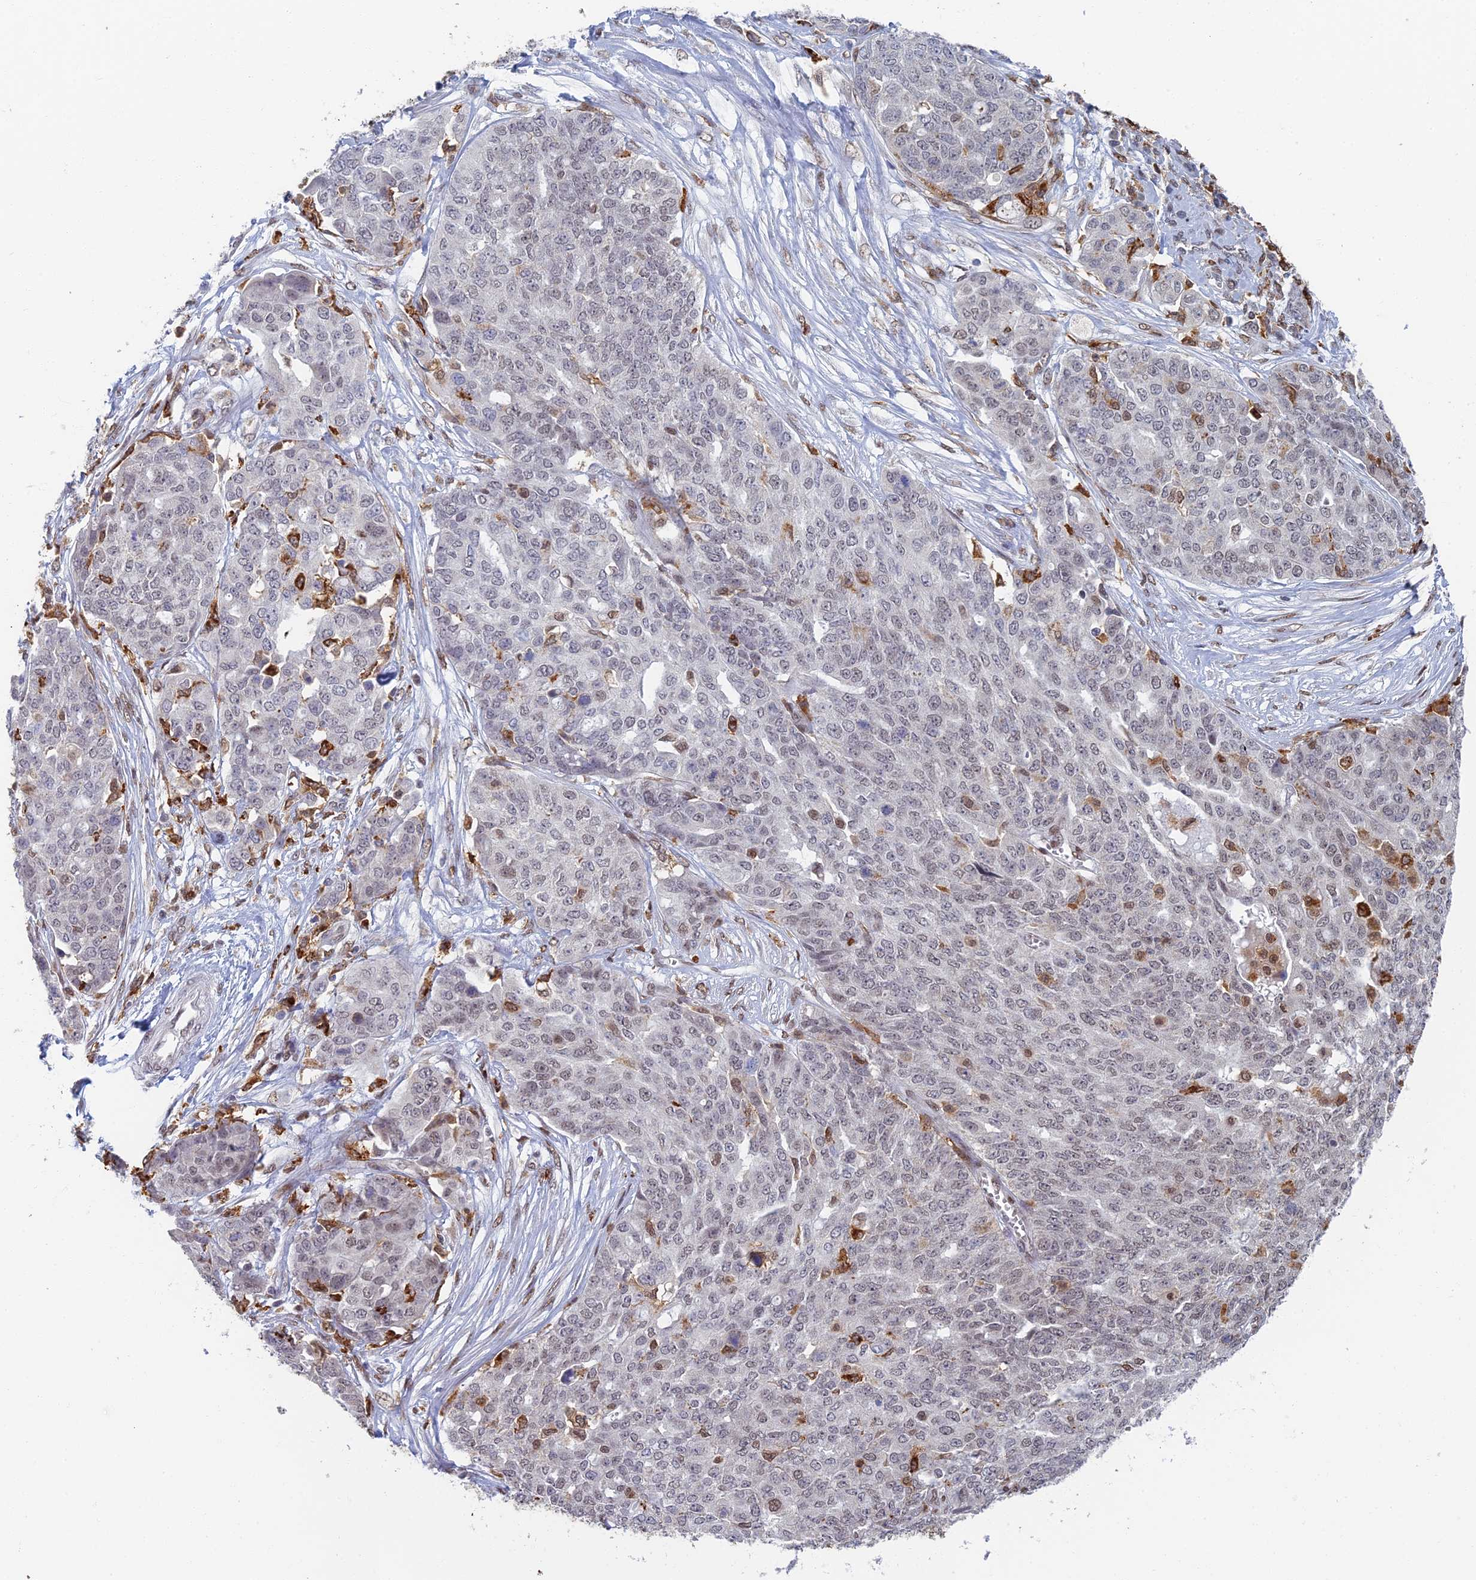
{"staining": {"intensity": "moderate", "quantity": "<25%", "location": "nuclear"}, "tissue": "ovarian cancer", "cell_type": "Tumor cells", "image_type": "cancer", "snomed": [{"axis": "morphology", "description": "Cystadenocarcinoma, serous, NOS"}, {"axis": "topography", "description": "Soft tissue"}, {"axis": "topography", "description": "Ovary"}], "caption": "Ovarian cancer (serous cystadenocarcinoma) stained with a brown dye reveals moderate nuclear positive expression in about <25% of tumor cells.", "gene": "GPATCH1", "patient": {"sex": "female", "age": 57}}